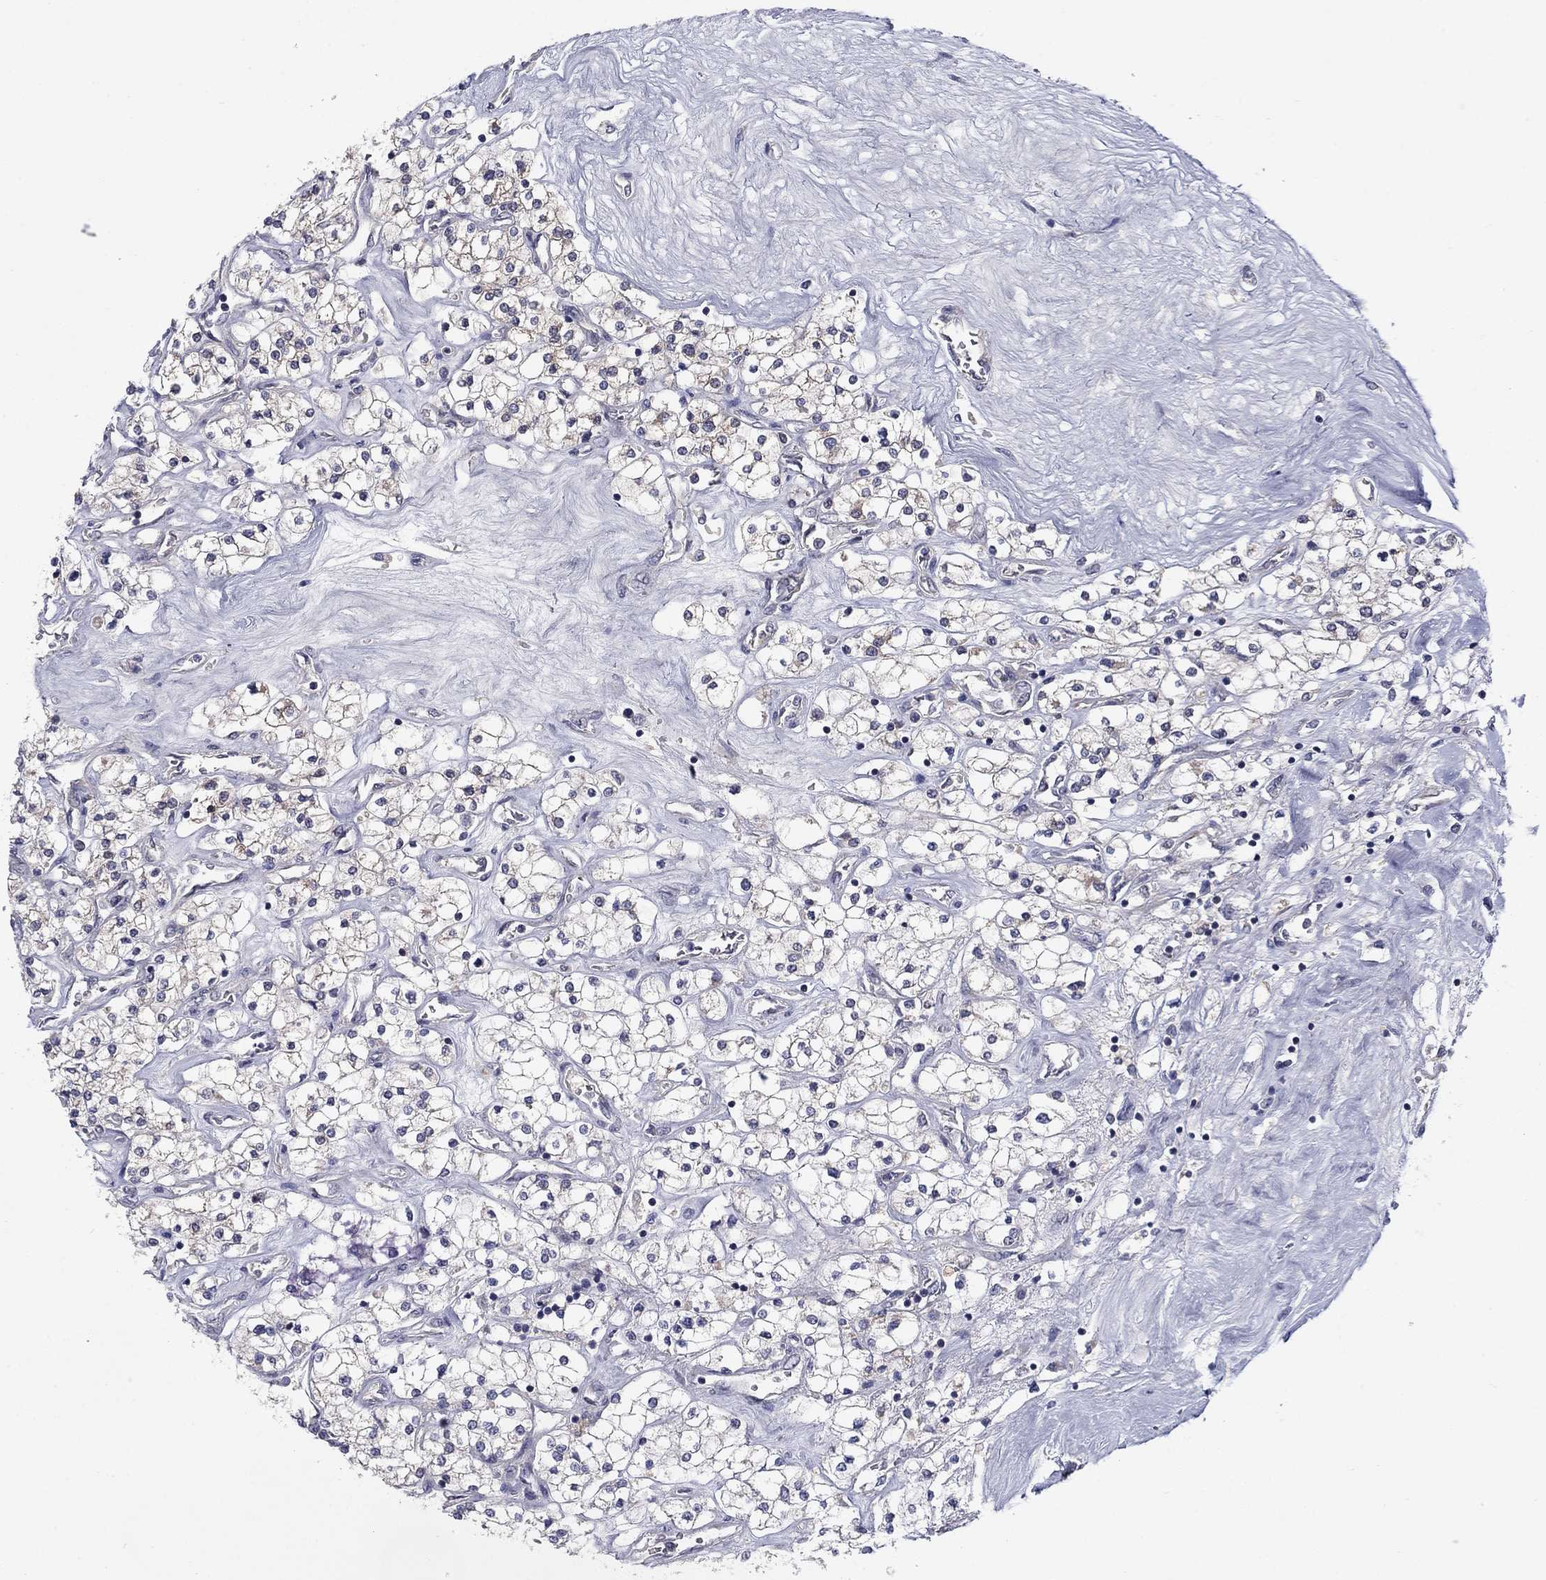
{"staining": {"intensity": "negative", "quantity": "none", "location": "none"}, "tissue": "renal cancer", "cell_type": "Tumor cells", "image_type": "cancer", "snomed": [{"axis": "morphology", "description": "Adenocarcinoma, NOS"}, {"axis": "topography", "description": "Kidney"}], "caption": "Human renal cancer stained for a protein using immunohistochemistry (IHC) displays no expression in tumor cells.", "gene": "GRHPR", "patient": {"sex": "male", "age": 80}}